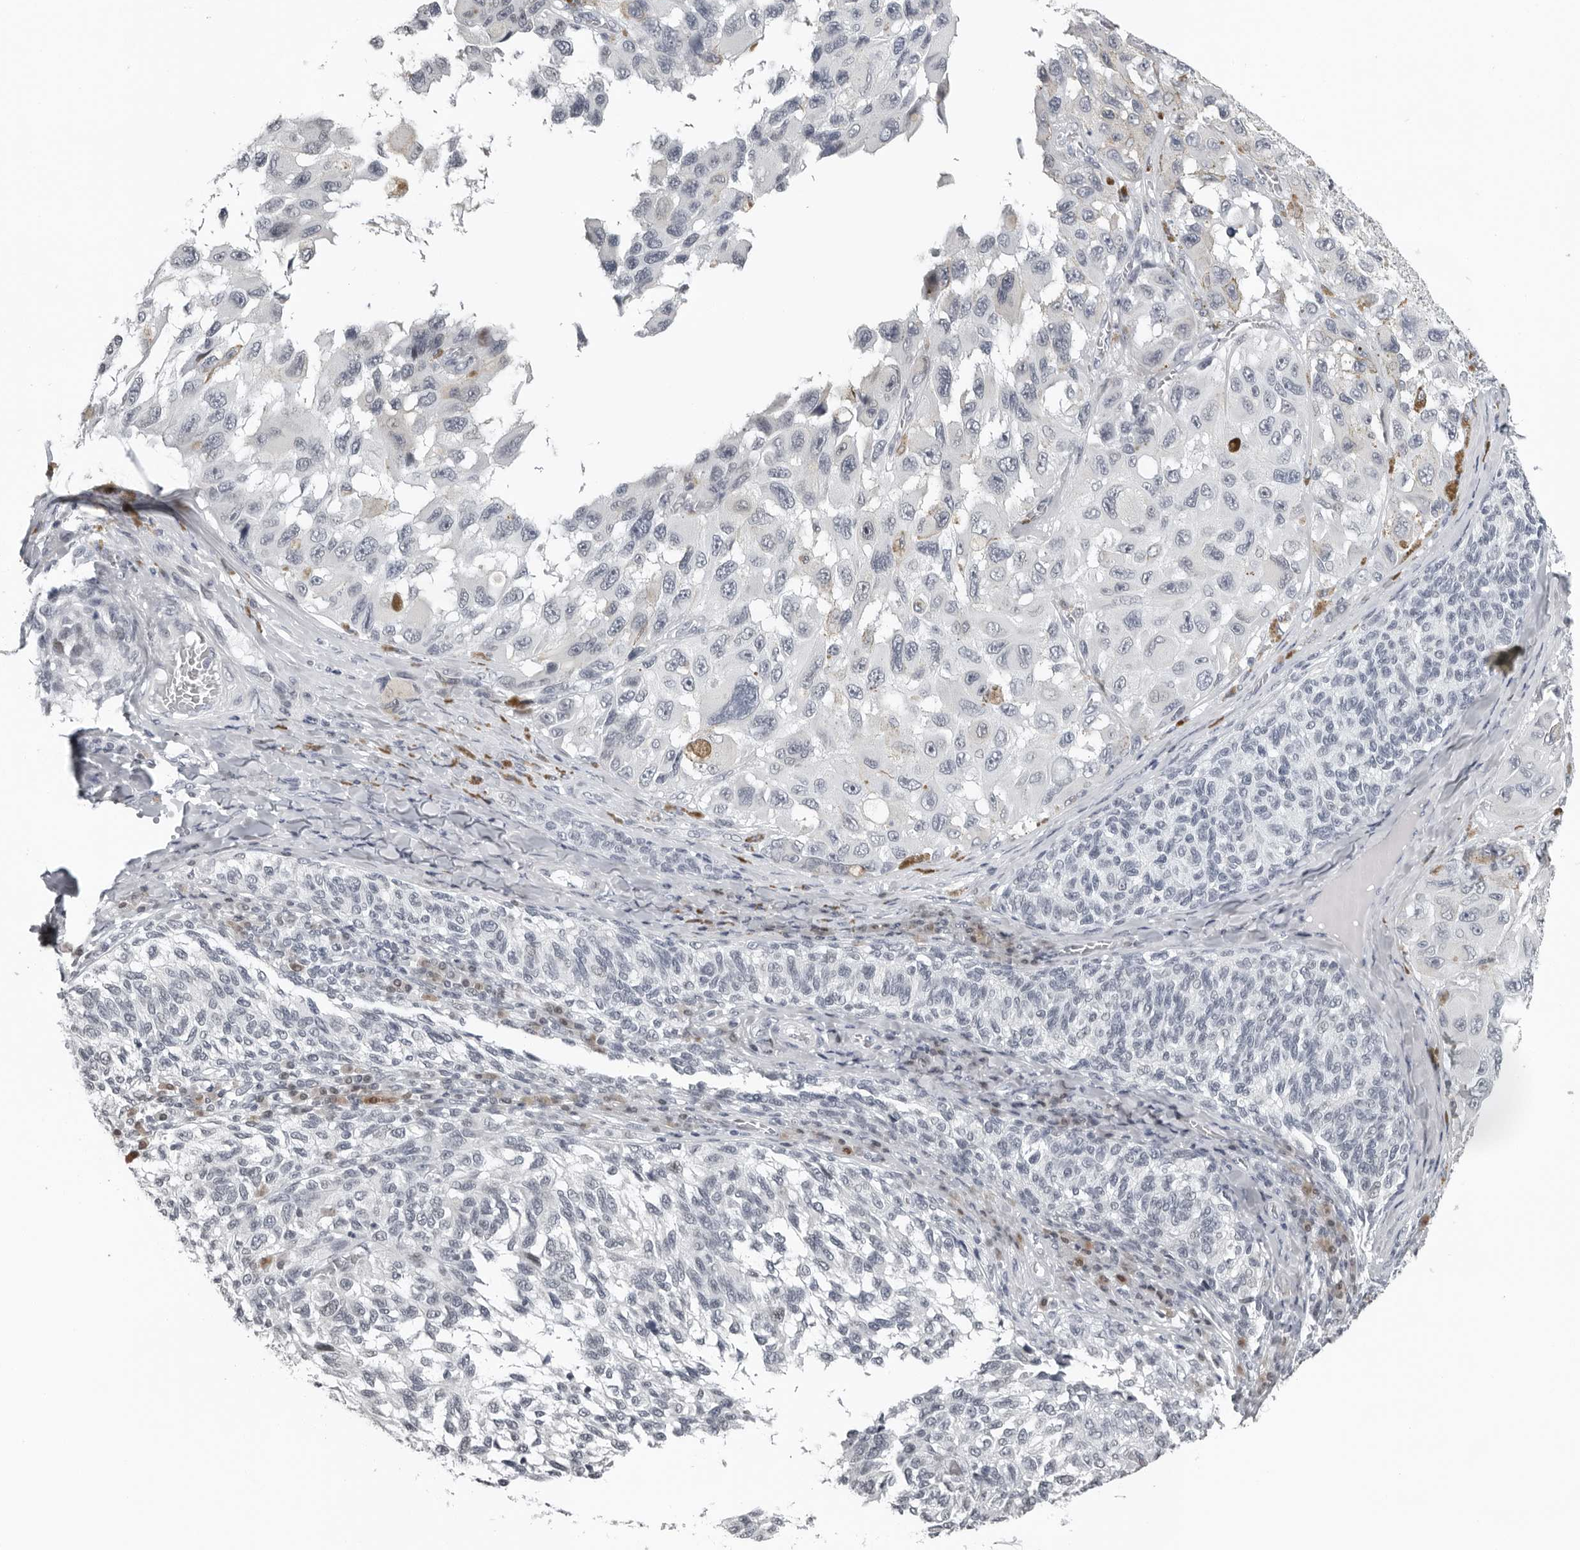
{"staining": {"intensity": "negative", "quantity": "none", "location": "none"}, "tissue": "melanoma", "cell_type": "Tumor cells", "image_type": "cancer", "snomed": [{"axis": "morphology", "description": "Malignant melanoma, NOS"}, {"axis": "topography", "description": "Skin"}], "caption": "Tumor cells show no significant protein staining in malignant melanoma. (DAB immunohistochemistry (IHC), high magnification).", "gene": "PPP1R42", "patient": {"sex": "female", "age": 73}}